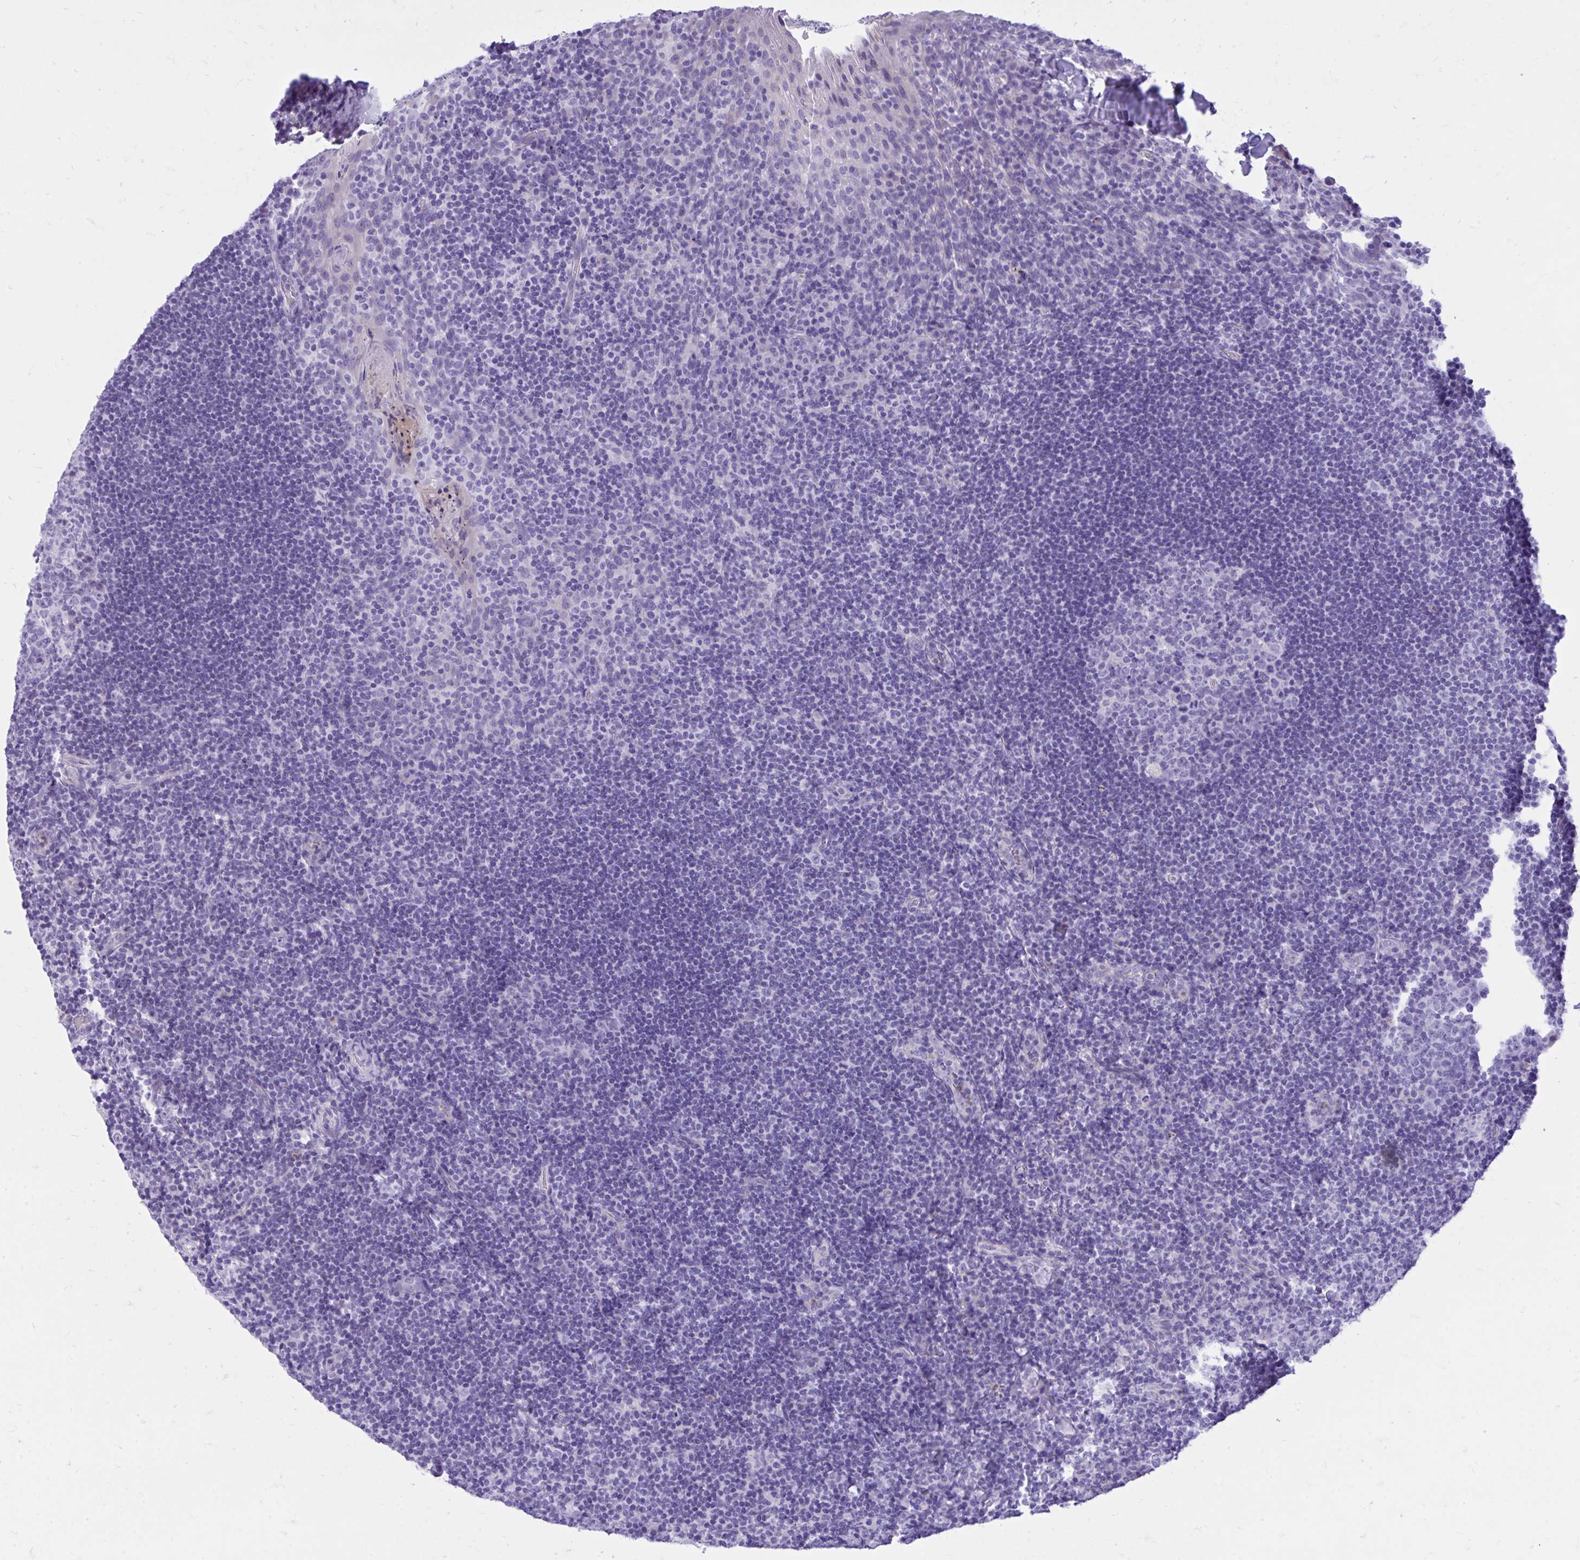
{"staining": {"intensity": "negative", "quantity": "none", "location": "none"}, "tissue": "tonsil", "cell_type": "Germinal center cells", "image_type": "normal", "snomed": [{"axis": "morphology", "description": "Normal tissue, NOS"}, {"axis": "topography", "description": "Tonsil"}], "caption": "The histopathology image displays no significant expression in germinal center cells of tonsil. The staining is performed using DAB (3,3'-diaminobenzidine) brown chromogen with nuclei counter-stained in using hematoxylin.", "gene": "HRG", "patient": {"sex": "male", "age": 17}}